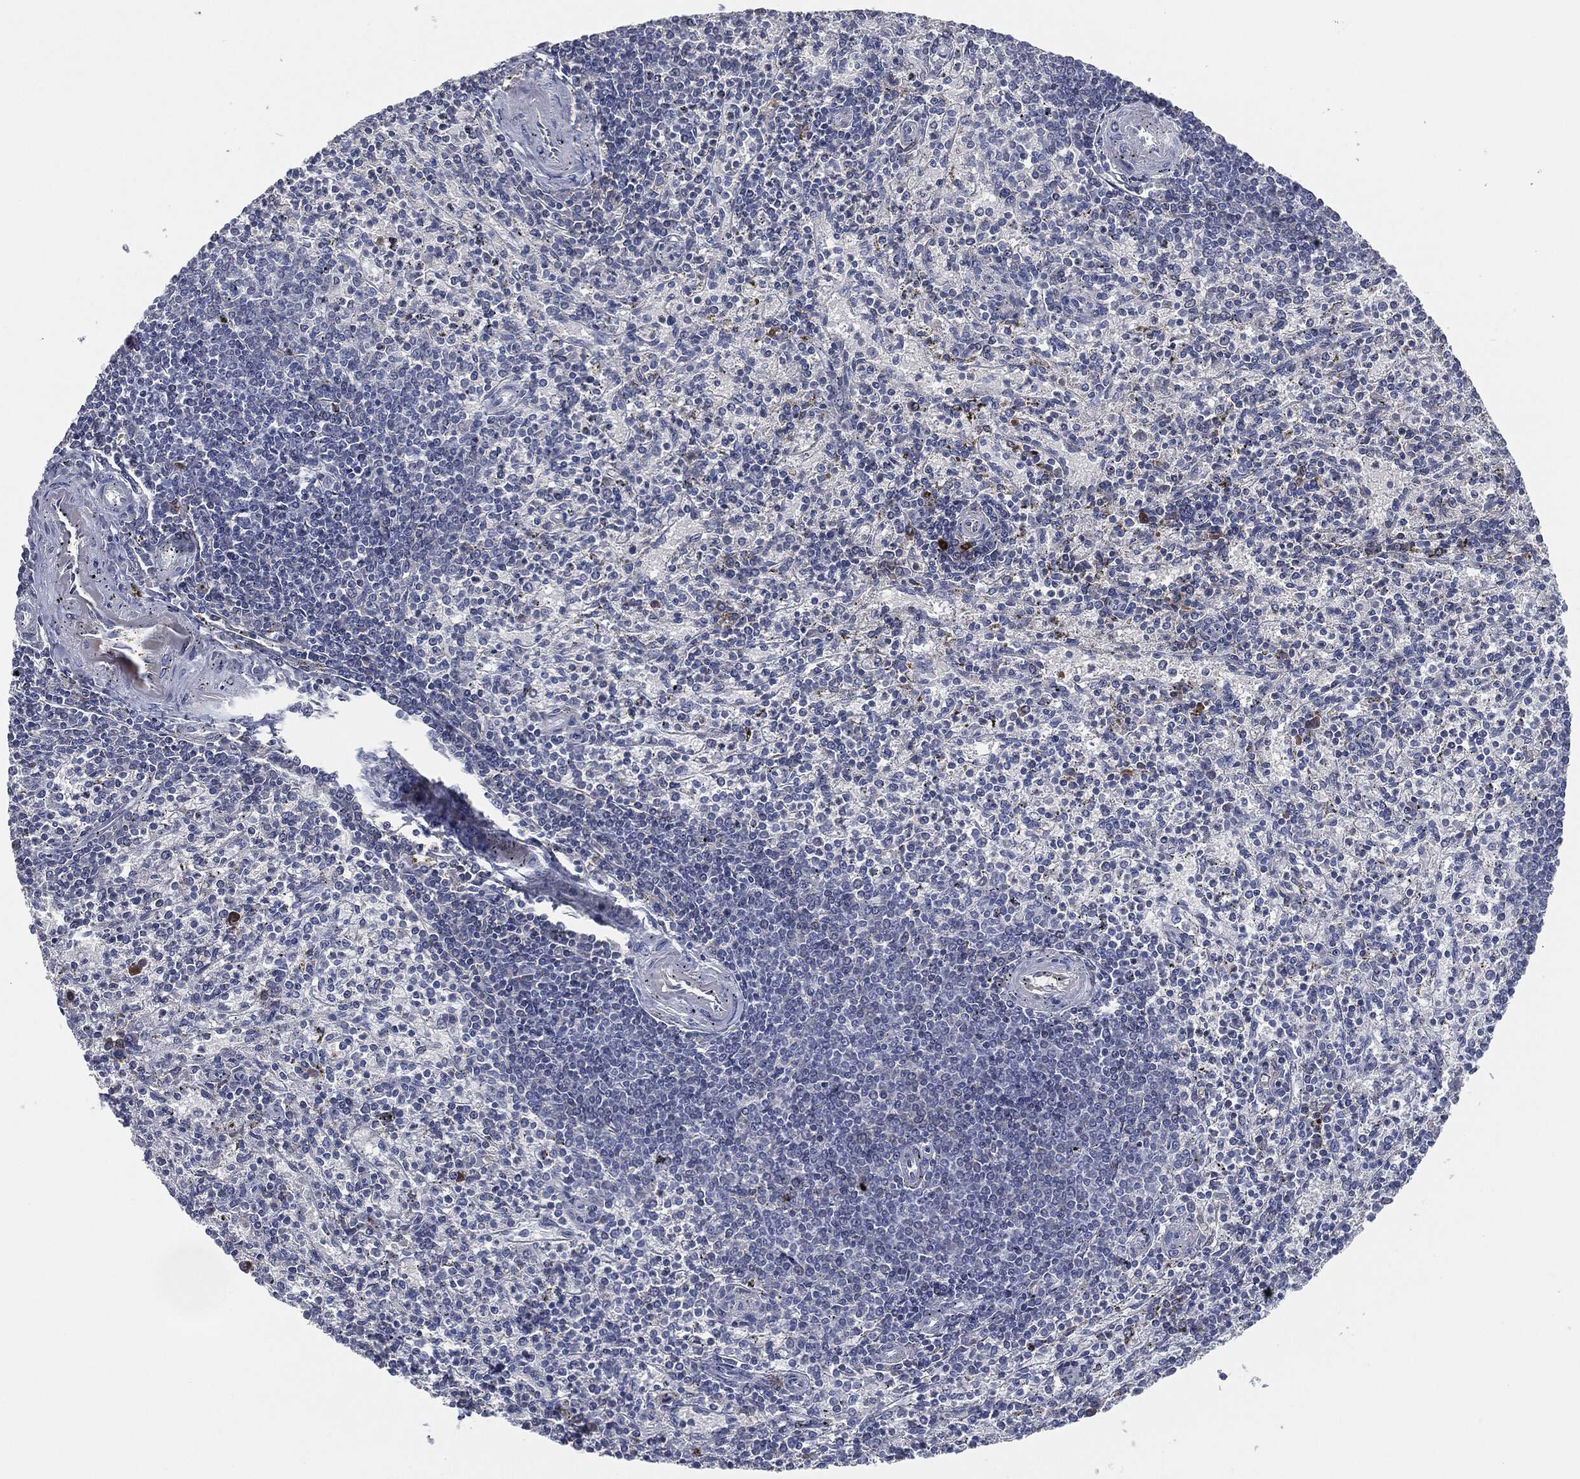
{"staining": {"intensity": "strong", "quantity": "<25%", "location": "cytoplasmic/membranous"}, "tissue": "spleen", "cell_type": "Cells in red pulp", "image_type": "normal", "snomed": [{"axis": "morphology", "description": "Normal tissue, NOS"}, {"axis": "topography", "description": "Spleen"}], "caption": "The photomicrograph exhibits immunohistochemical staining of unremarkable spleen. There is strong cytoplasmic/membranous expression is identified in about <25% of cells in red pulp.", "gene": "SIGLEC7", "patient": {"sex": "female", "age": 37}}